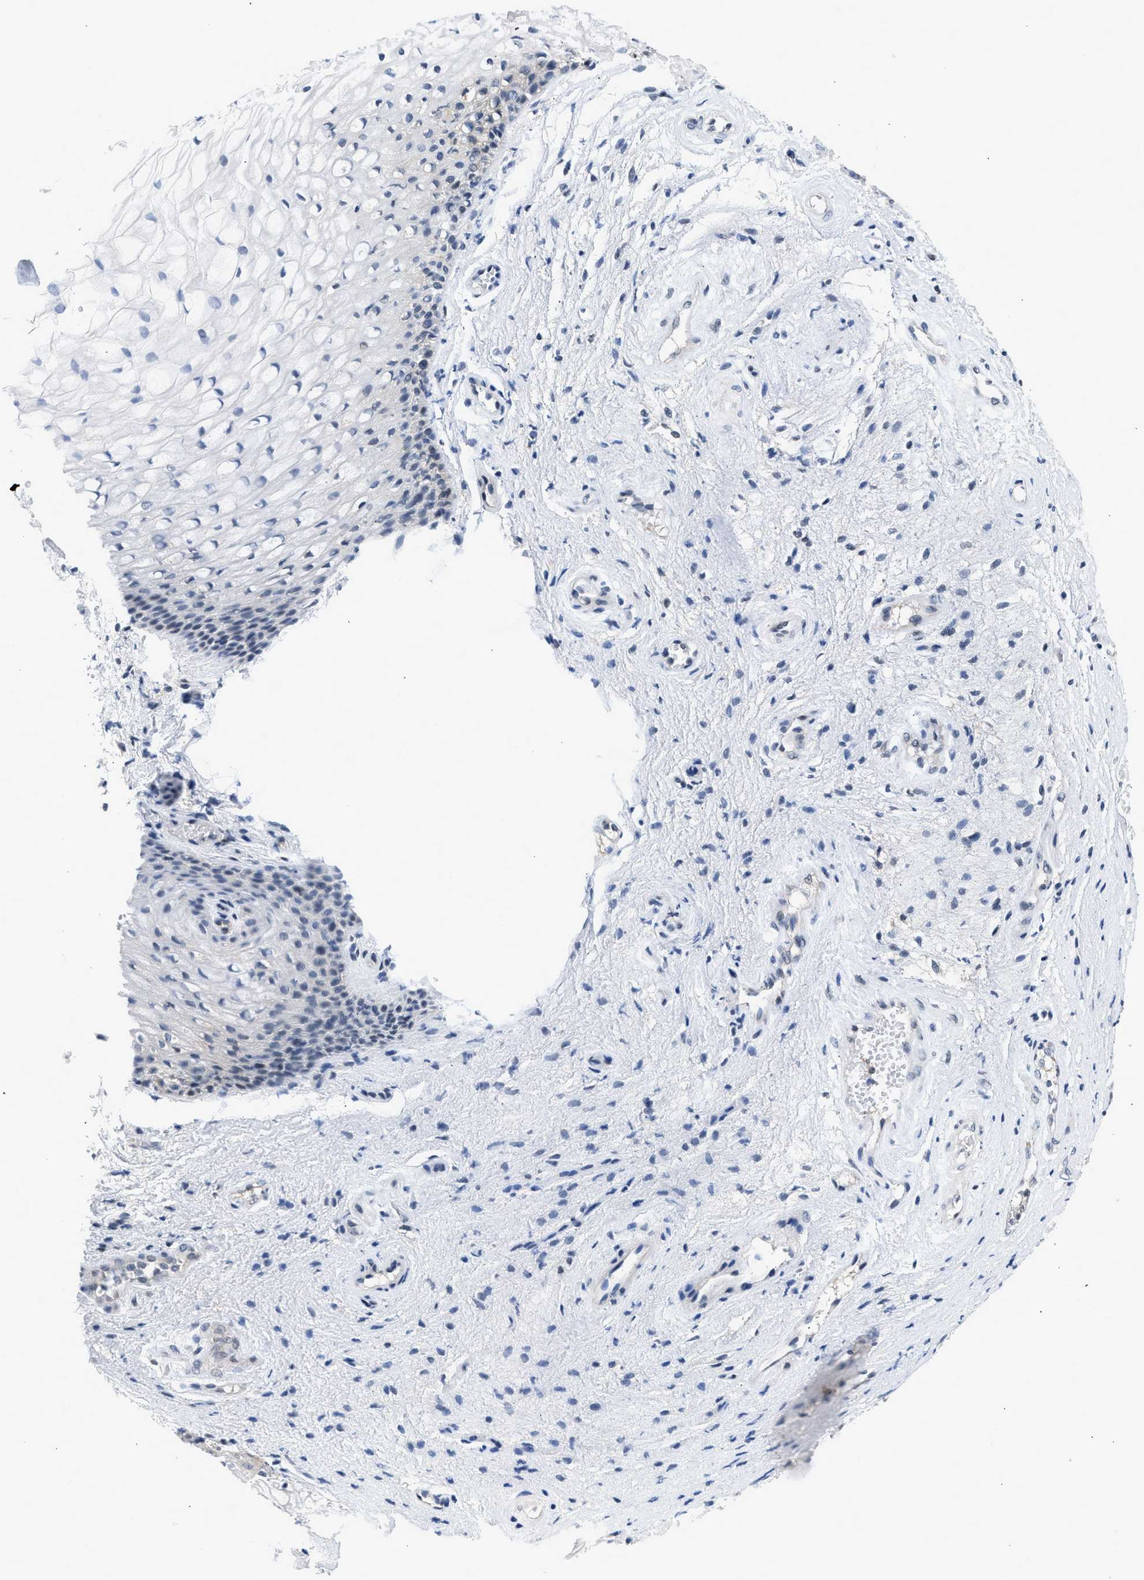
{"staining": {"intensity": "weak", "quantity": "<25%", "location": "nuclear"}, "tissue": "vagina", "cell_type": "Squamous epithelial cells", "image_type": "normal", "snomed": [{"axis": "morphology", "description": "Normal tissue, NOS"}, {"axis": "topography", "description": "Vagina"}], "caption": "Immunohistochemistry (IHC) photomicrograph of benign vagina: vagina stained with DAB exhibits no significant protein positivity in squamous epithelial cells. The staining is performed using DAB brown chromogen with nuclei counter-stained in using hematoxylin.", "gene": "OLIG3", "patient": {"sex": "female", "age": 34}}